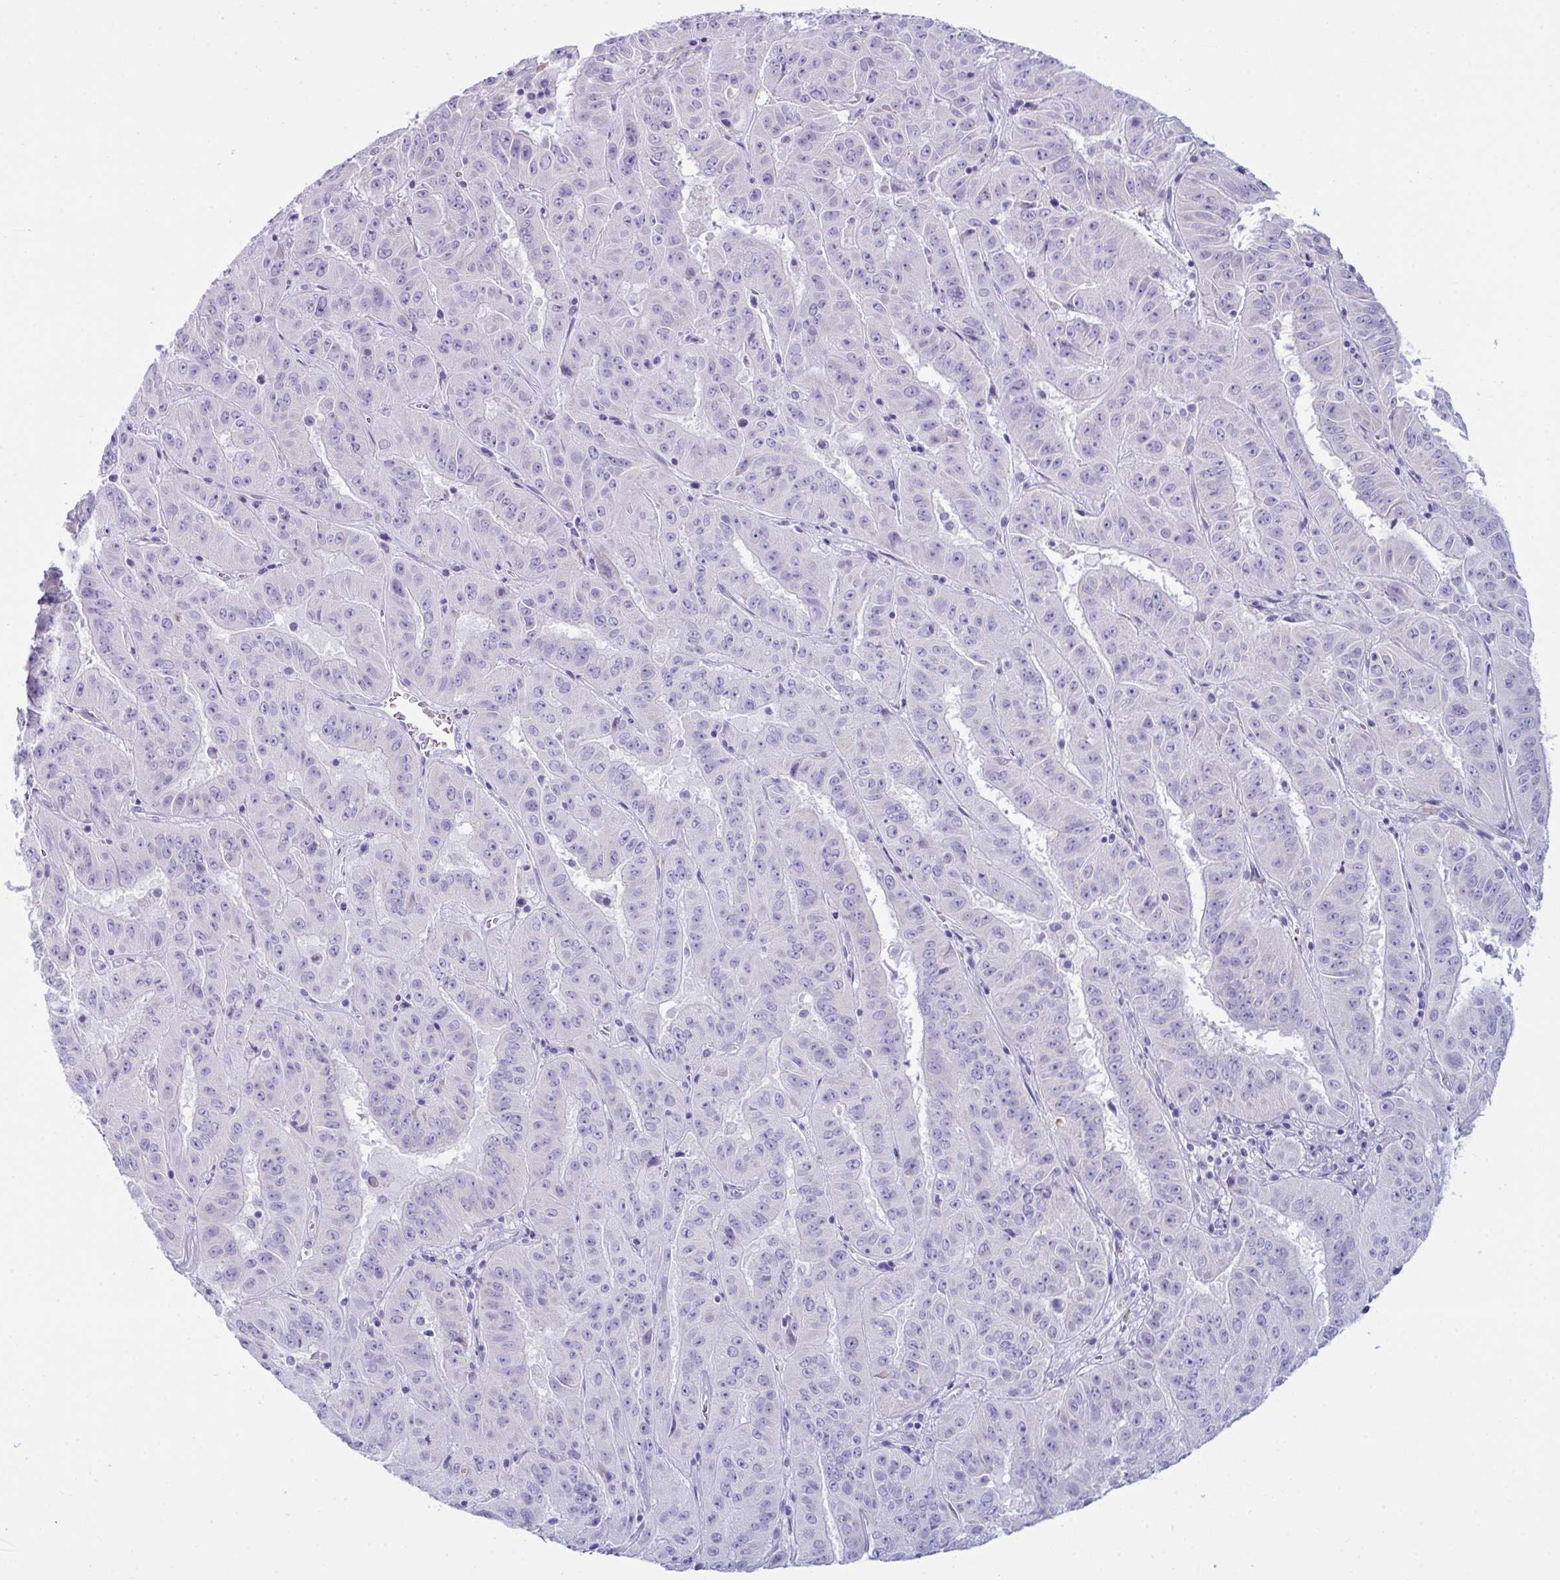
{"staining": {"intensity": "negative", "quantity": "none", "location": "none"}, "tissue": "pancreatic cancer", "cell_type": "Tumor cells", "image_type": "cancer", "snomed": [{"axis": "morphology", "description": "Adenocarcinoma, NOS"}, {"axis": "topography", "description": "Pancreas"}], "caption": "Immunohistochemistry of human pancreatic cancer (adenocarcinoma) reveals no positivity in tumor cells.", "gene": "BBS1", "patient": {"sex": "male", "age": 63}}